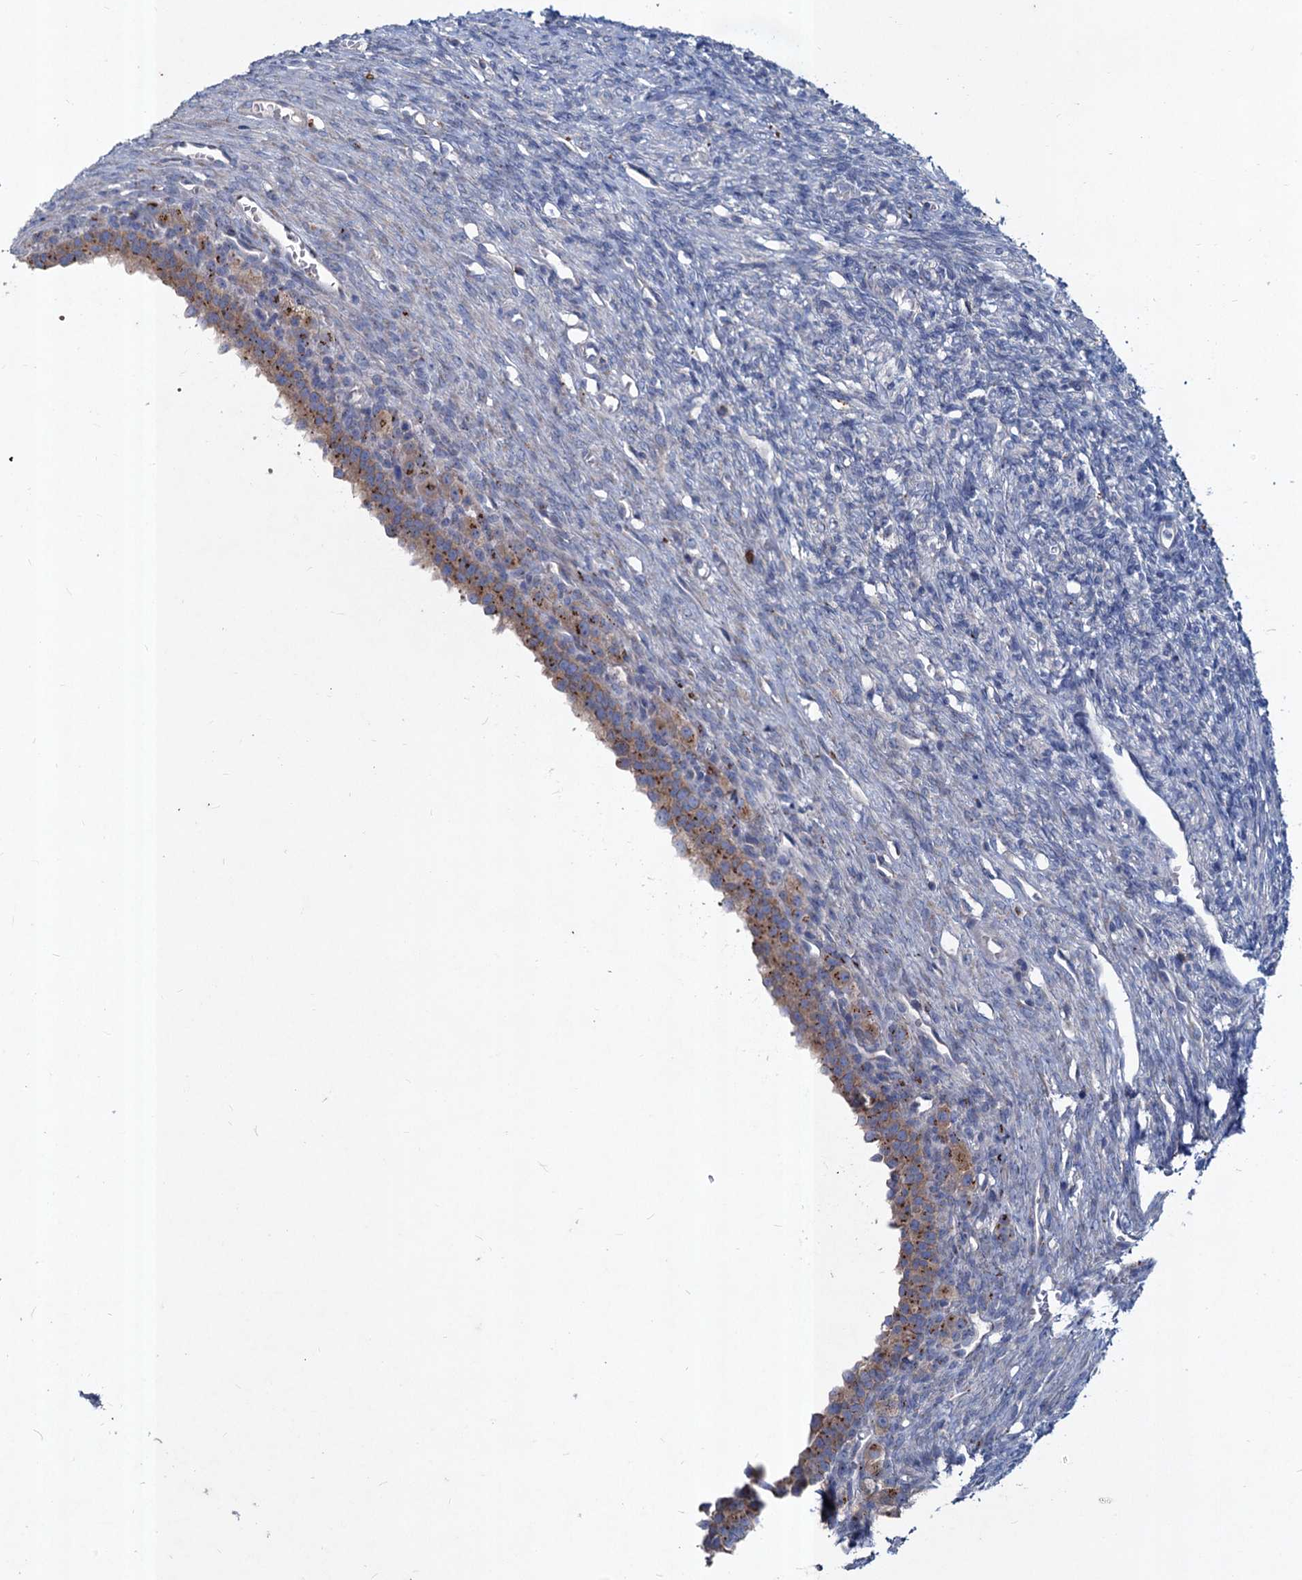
{"staining": {"intensity": "negative", "quantity": "none", "location": "none"}, "tissue": "ovary", "cell_type": "Ovarian stroma cells", "image_type": "normal", "snomed": [{"axis": "morphology", "description": "Normal tissue, NOS"}, {"axis": "topography", "description": "Ovary"}], "caption": "This photomicrograph is of unremarkable ovary stained with IHC to label a protein in brown with the nuclei are counter-stained blue. There is no expression in ovarian stroma cells.", "gene": "TMX2", "patient": {"sex": "female", "age": 27}}